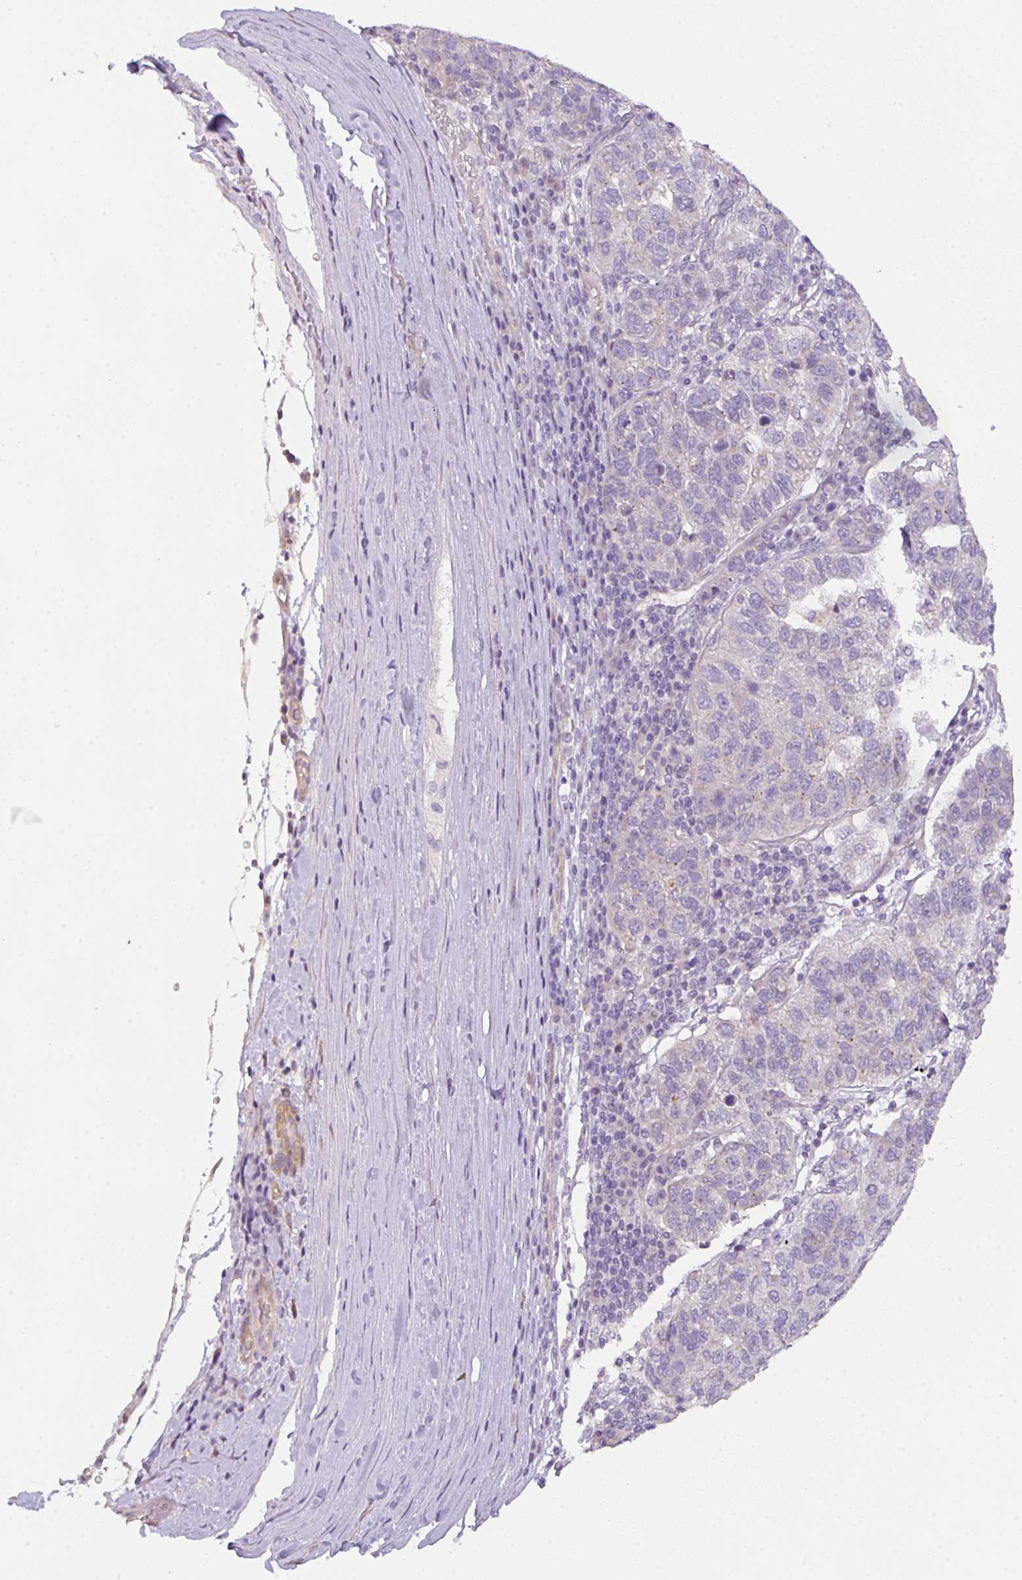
{"staining": {"intensity": "negative", "quantity": "none", "location": "none"}, "tissue": "pancreatic cancer", "cell_type": "Tumor cells", "image_type": "cancer", "snomed": [{"axis": "morphology", "description": "Adenocarcinoma, NOS"}, {"axis": "topography", "description": "Pancreas"}], "caption": "The image demonstrates no staining of tumor cells in pancreatic adenocarcinoma.", "gene": "FILIP1", "patient": {"sex": "female", "age": 61}}